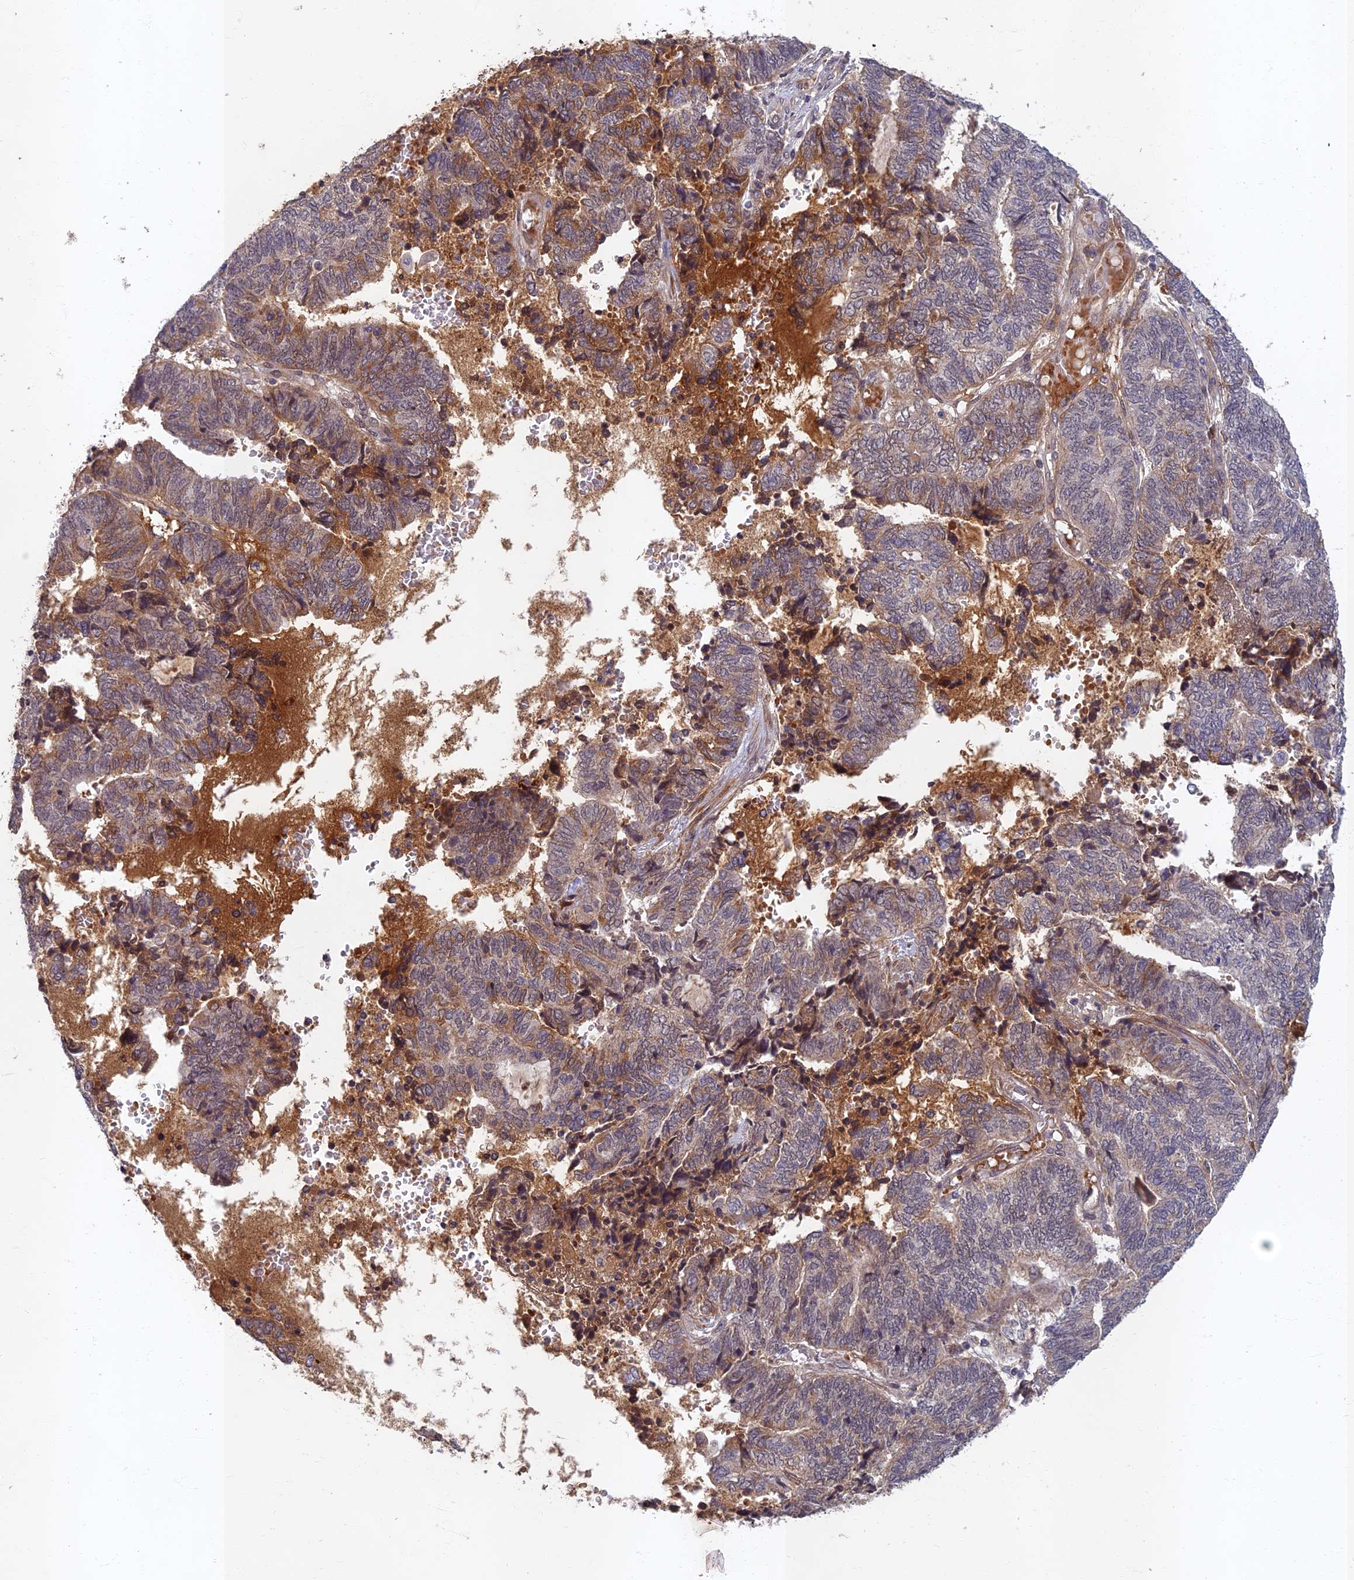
{"staining": {"intensity": "weak", "quantity": "<25%", "location": "cytoplasmic/membranous"}, "tissue": "endometrial cancer", "cell_type": "Tumor cells", "image_type": "cancer", "snomed": [{"axis": "morphology", "description": "Adenocarcinoma, NOS"}, {"axis": "topography", "description": "Uterus"}, {"axis": "topography", "description": "Endometrium"}], "caption": "There is no significant expression in tumor cells of endometrial cancer (adenocarcinoma).", "gene": "EARS2", "patient": {"sex": "female", "age": 70}}